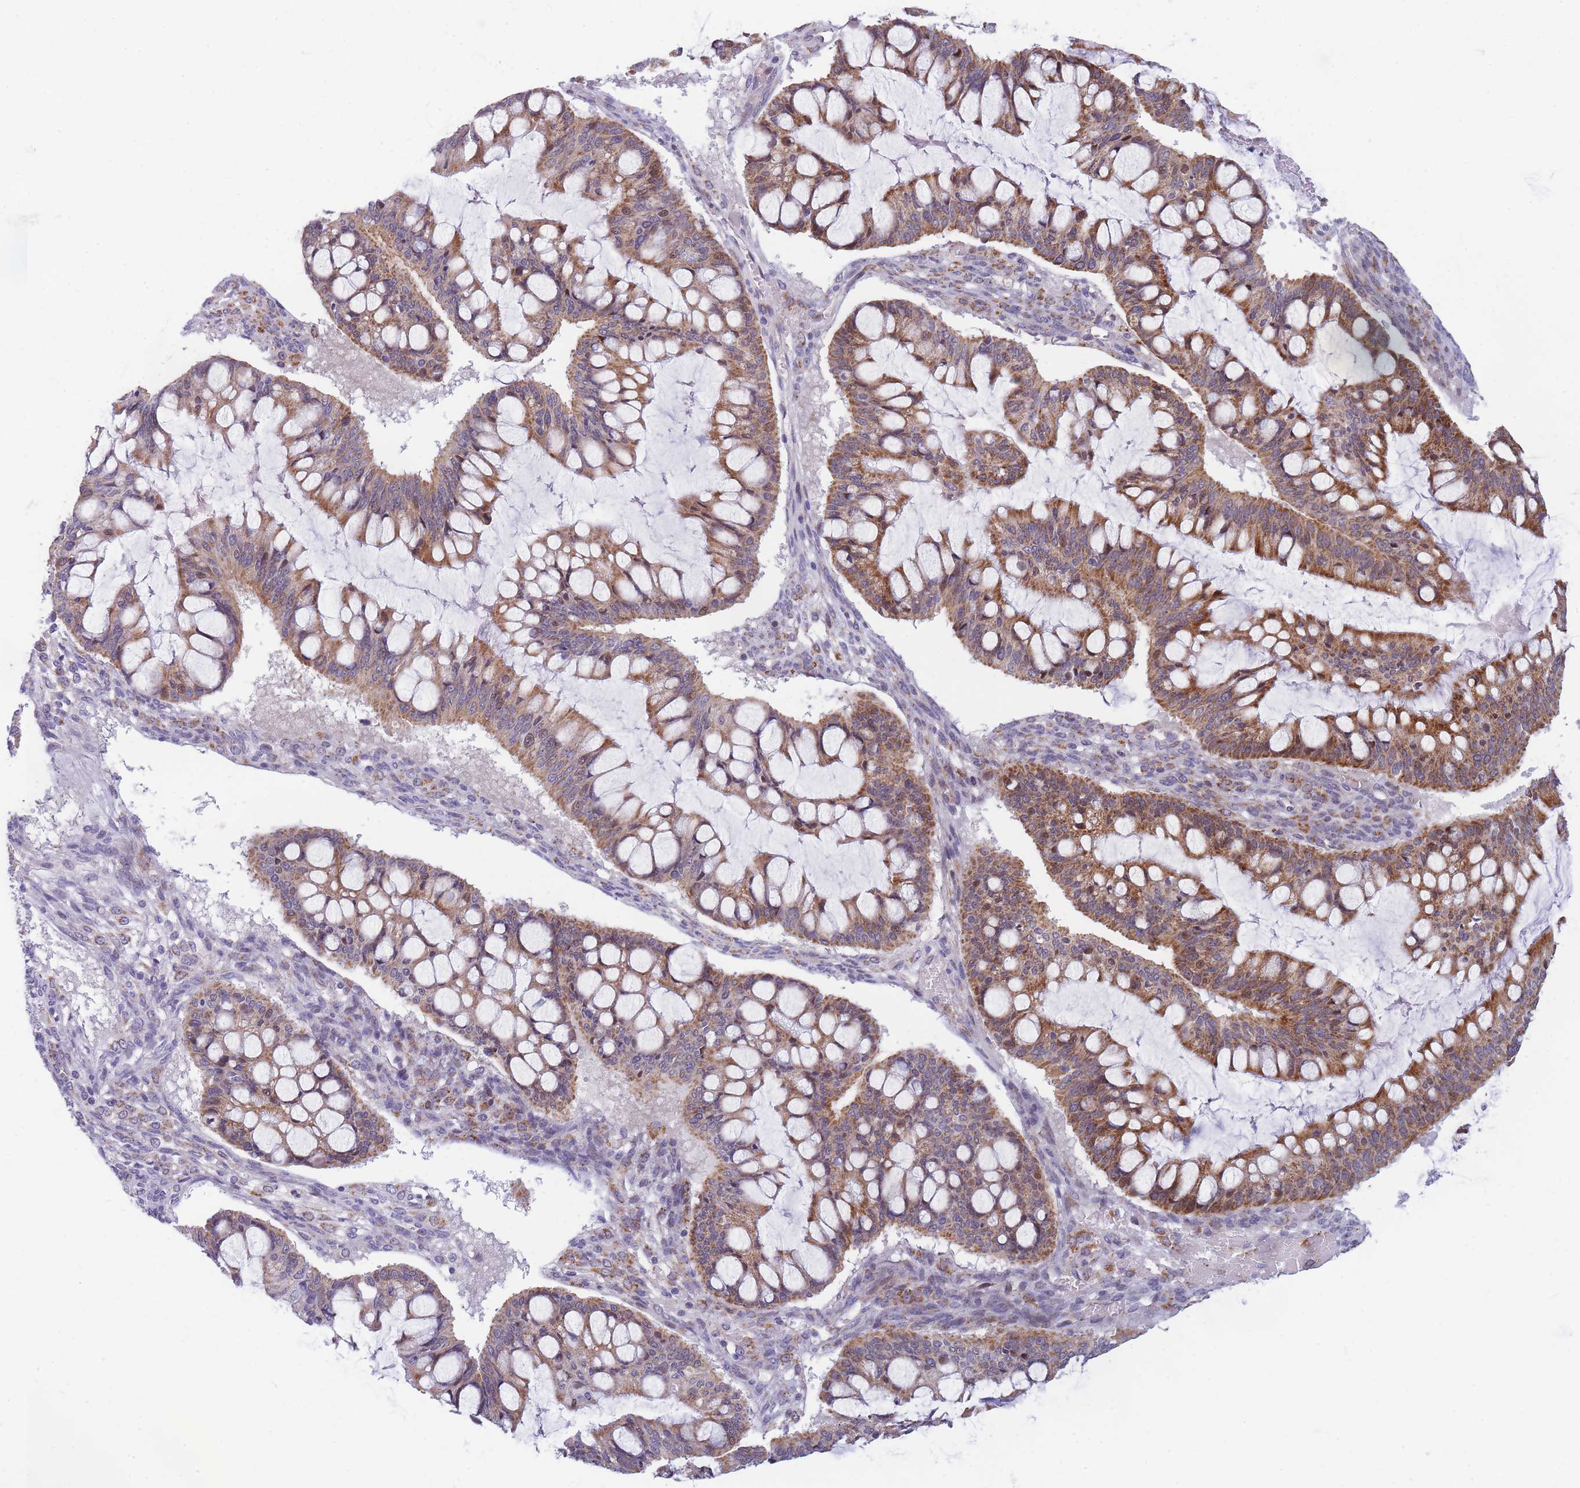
{"staining": {"intensity": "strong", "quantity": "25%-75%", "location": "cytoplasmic/membranous"}, "tissue": "ovarian cancer", "cell_type": "Tumor cells", "image_type": "cancer", "snomed": [{"axis": "morphology", "description": "Cystadenocarcinoma, mucinous, NOS"}, {"axis": "topography", "description": "Ovary"}], "caption": "This histopathology image demonstrates immunohistochemistry staining of ovarian cancer (mucinous cystadenocarcinoma), with high strong cytoplasmic/membranous staining in about 25%-75% of tumor cells.", "gene": "DDX49", "patient": {"sex": "female", "age": 73}}